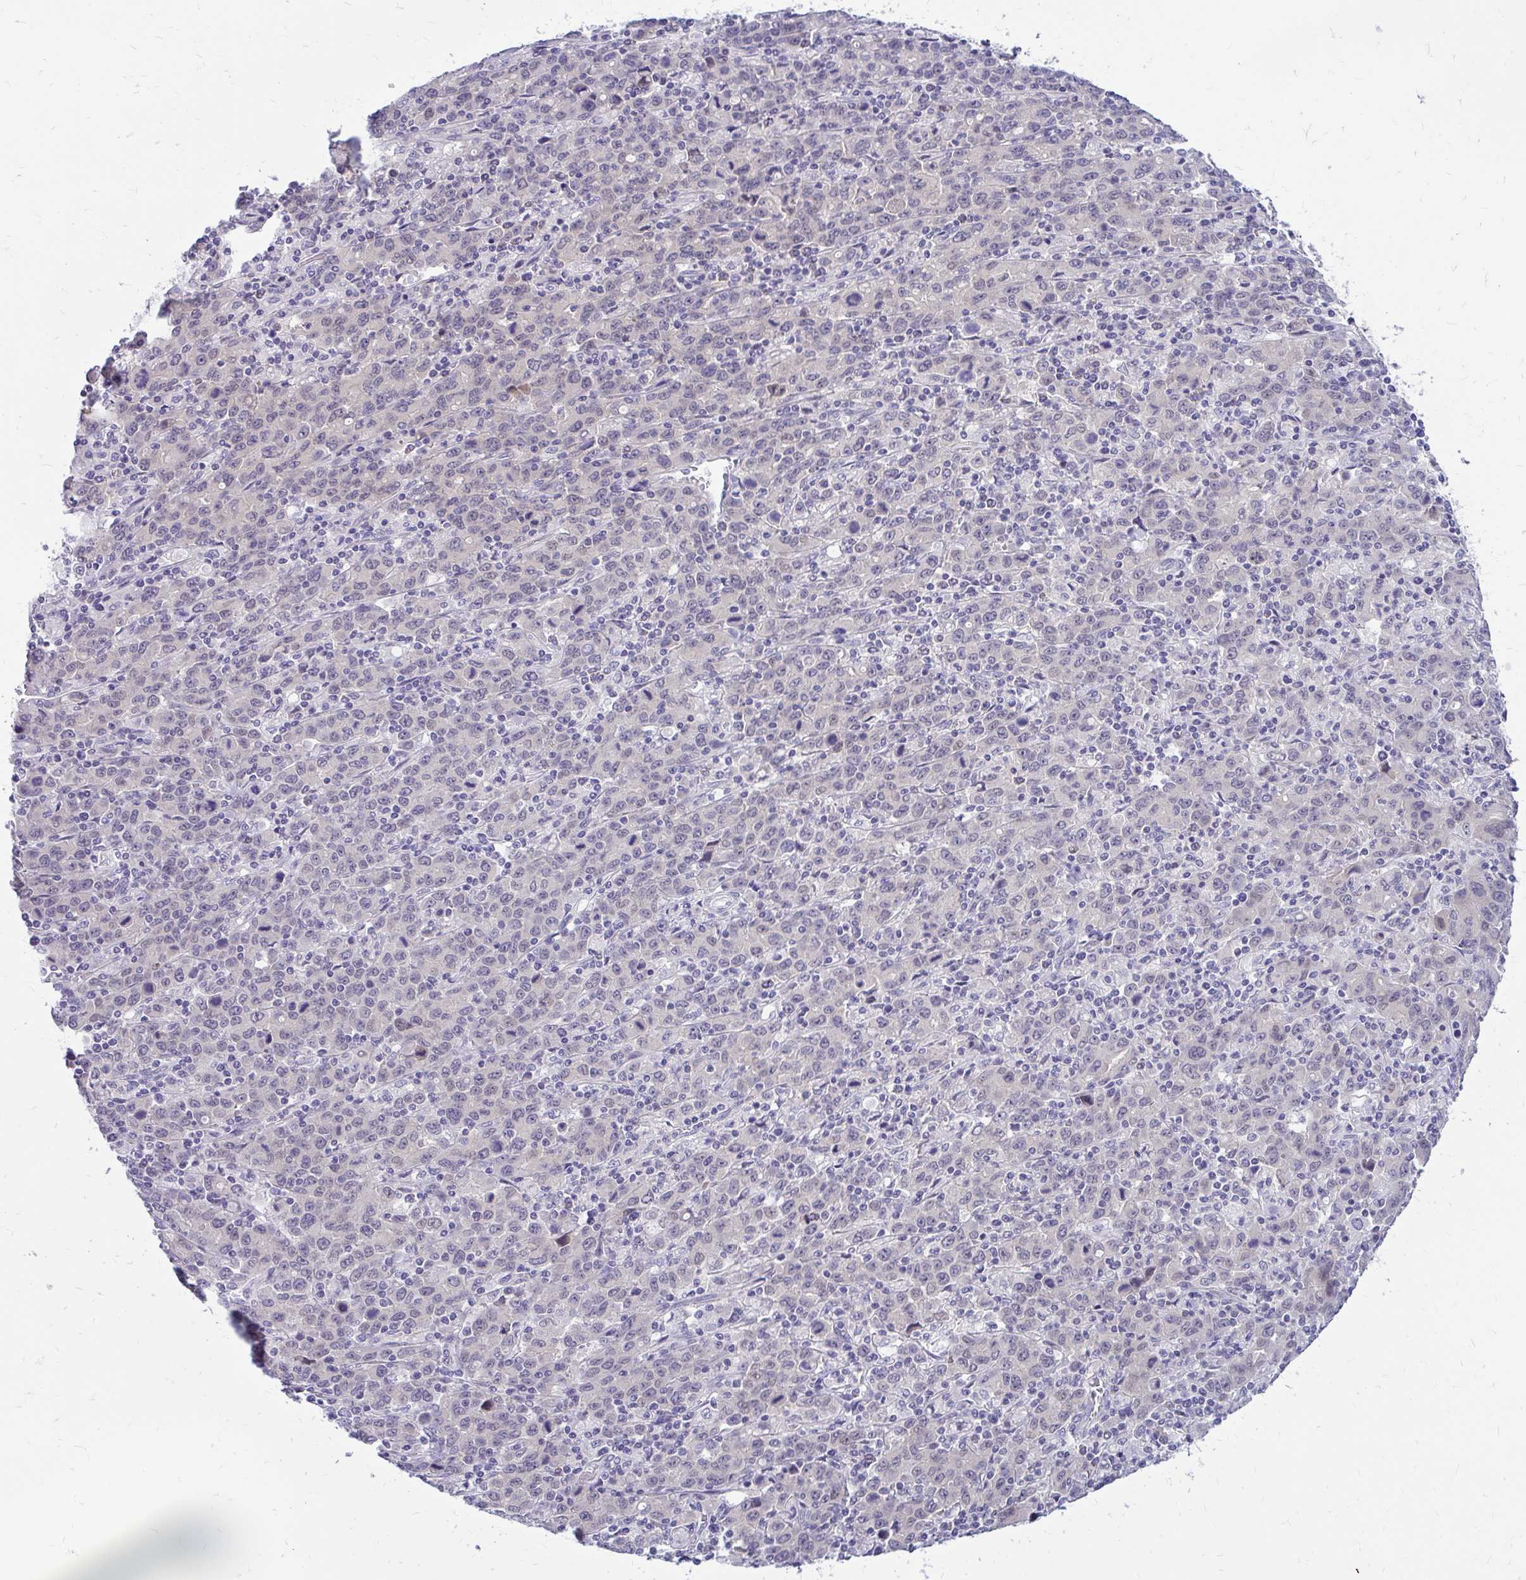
{"staining": {"intensity": "negative", "quantity": "none", "location": "none"}, "tissue": "stomach cancer", "cell_type": "Tumor cells", "image_type": "cancer", "snomed": [{"axis": "morphology", "description": "Adenocarcinoma, NOS"}, {"axis": "topography", "description": "Stomach, upper"}], "caption": "A micrograph of human stomach adenocarcinoma is negative for staining in tumor cells.", "gene": "MAP1LC3A", "patient": {"sex": "male", "age": 69}}